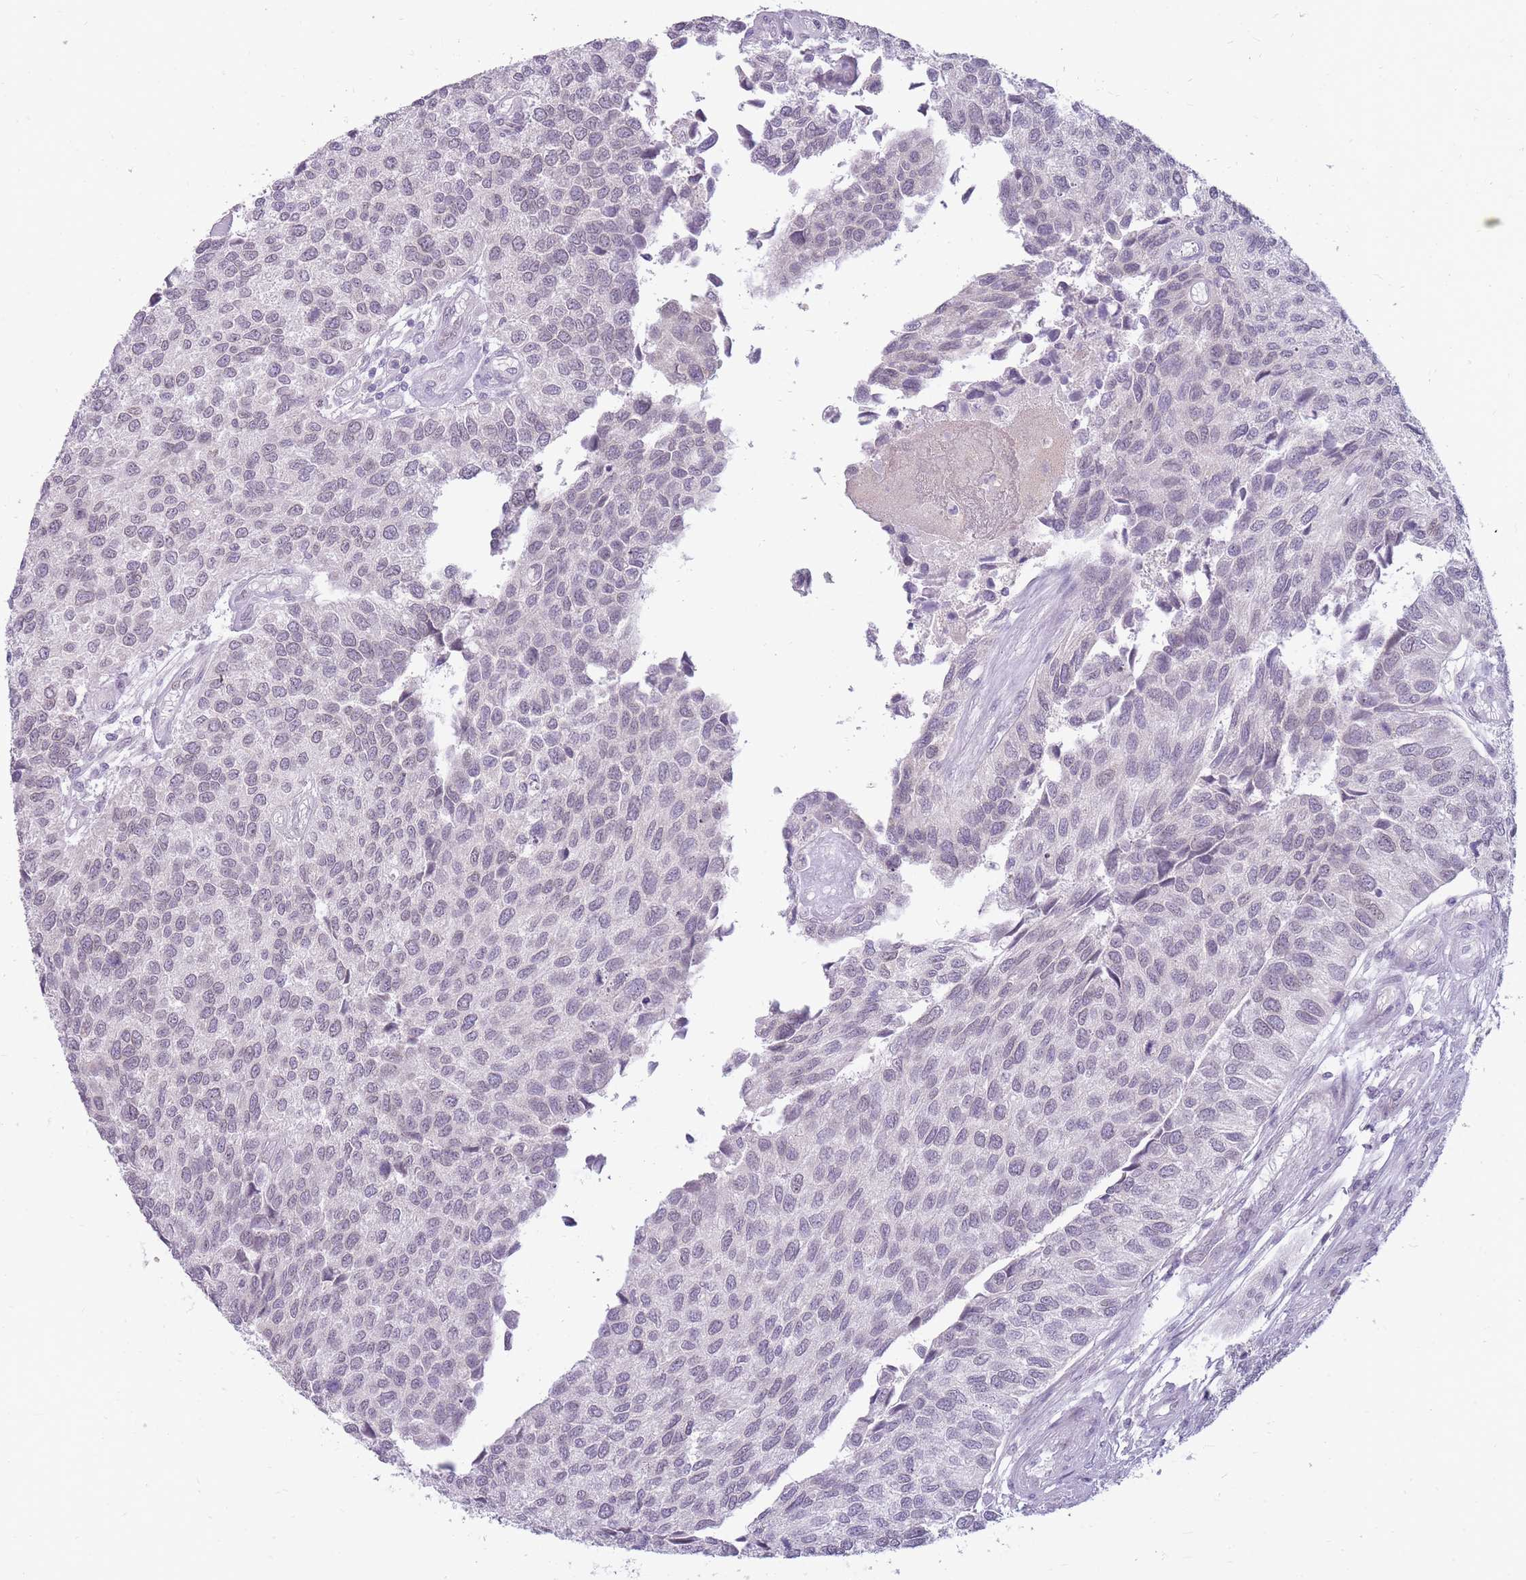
{"staining": {"intensity": "negative", "quantity": "none", "location": "none"}, "tissue": "urothelial cancer", "cell_type": "Tumor cells", "image_type": "cancer", "snomed": [{"axis": "morphology", "description": "Urothelial carcinoma, NOS"}, {"axis": "topography", "description": "Urinary bladder"}], "caption": "Tumor cells show no significant positivity in urothelial cancer.", "gene": "POMZP3", "patient": {"sex": "male", "age": 55}}